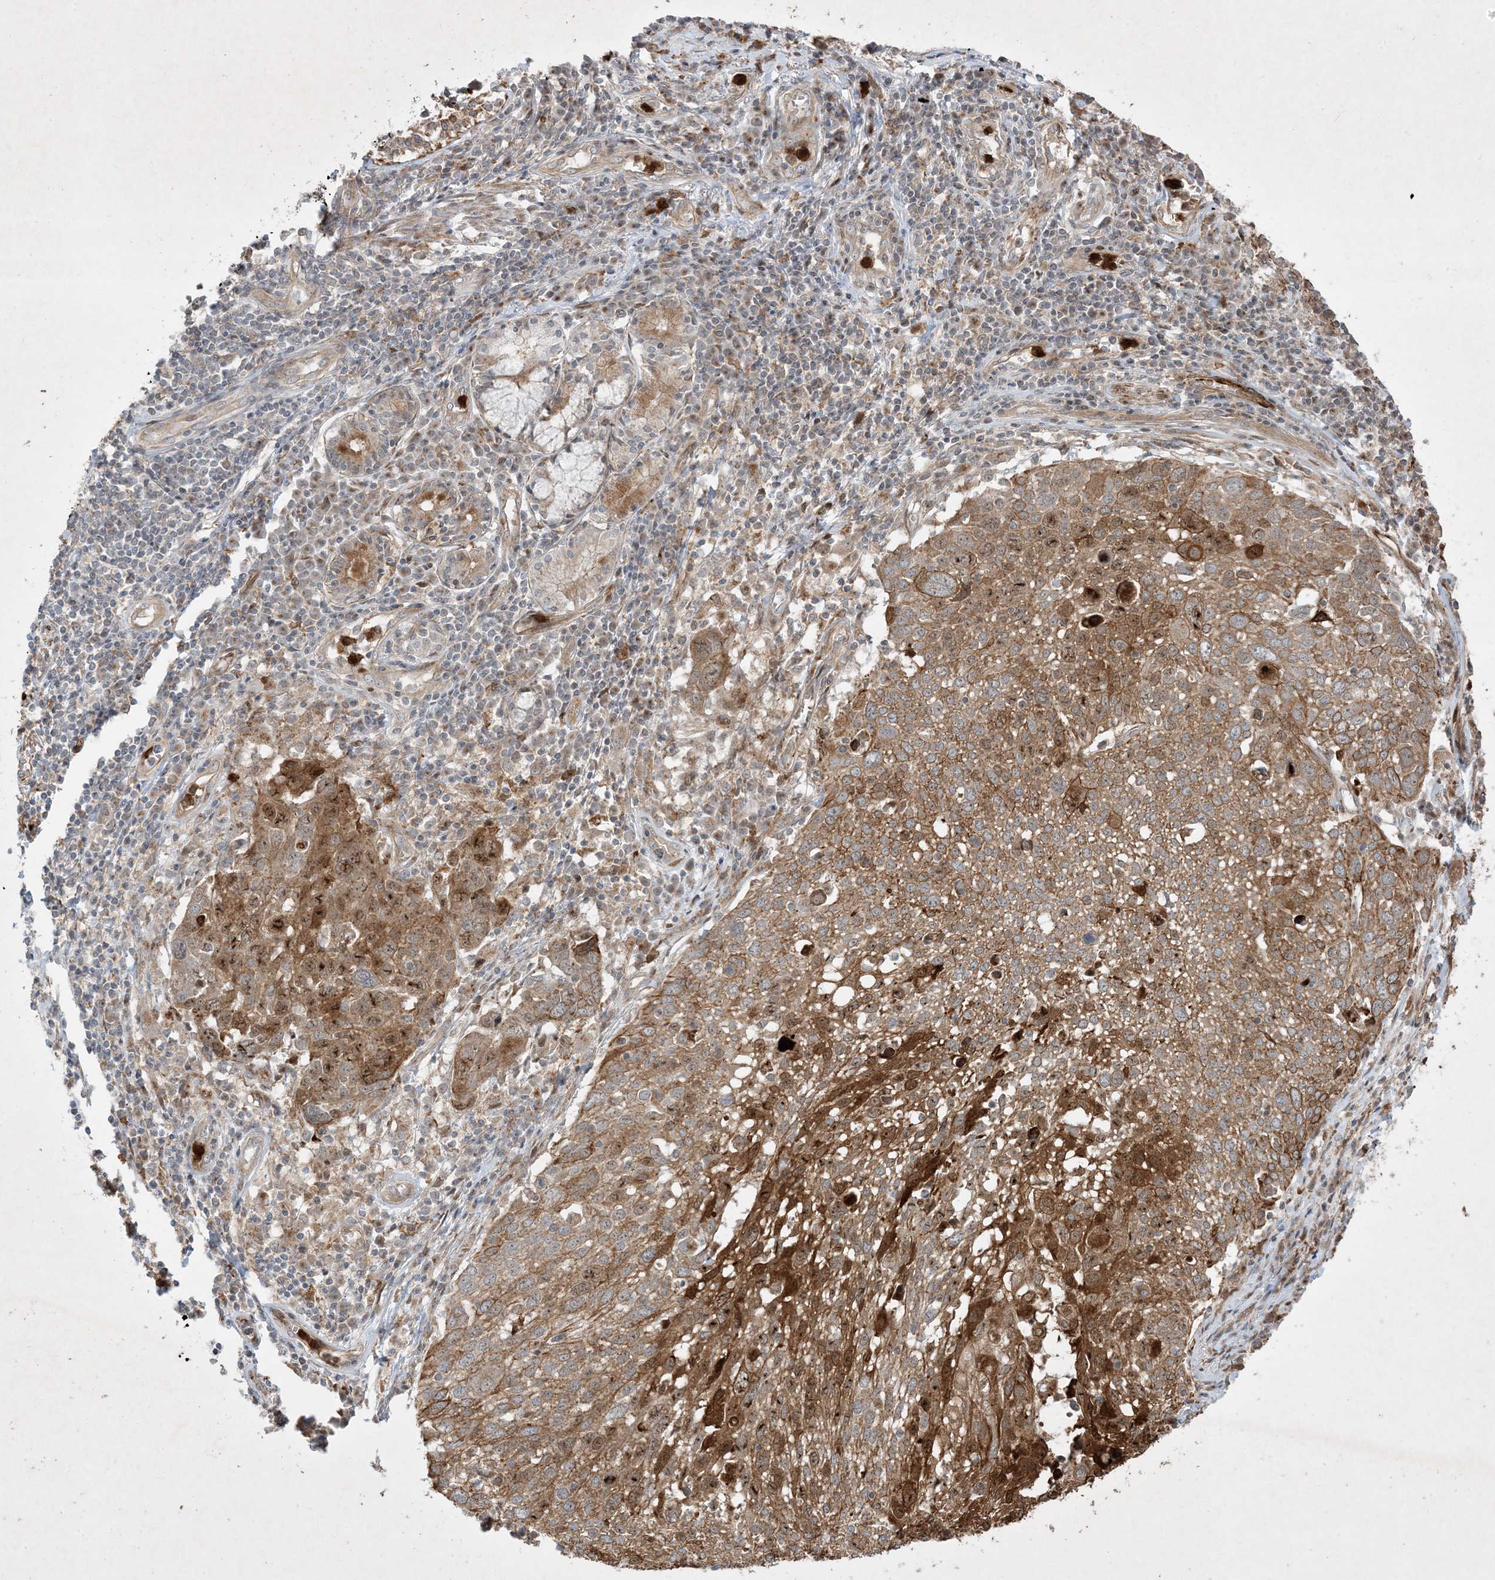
{"staining": {"intensity": "moderate", "quantity": ">75%", "location": "cytoplasmic/membranous,nuclear"}, "tissue": "lung cancer", "cell_type": "Tumor cells", "image_type": "cancer", "snomed": [{"axis": "morphology", "description": "Squamous cell carcinoma, NOS"}, {"axis": "topography", "description": "Lung"}], "caption": "Tumor cells display medium levels of moderate cytoplasmic/membranous and nuclear expression in about >75% of cells in lung cancer.", "gene": "IFT57", "patient": {"sex": "male", "age": 65}}